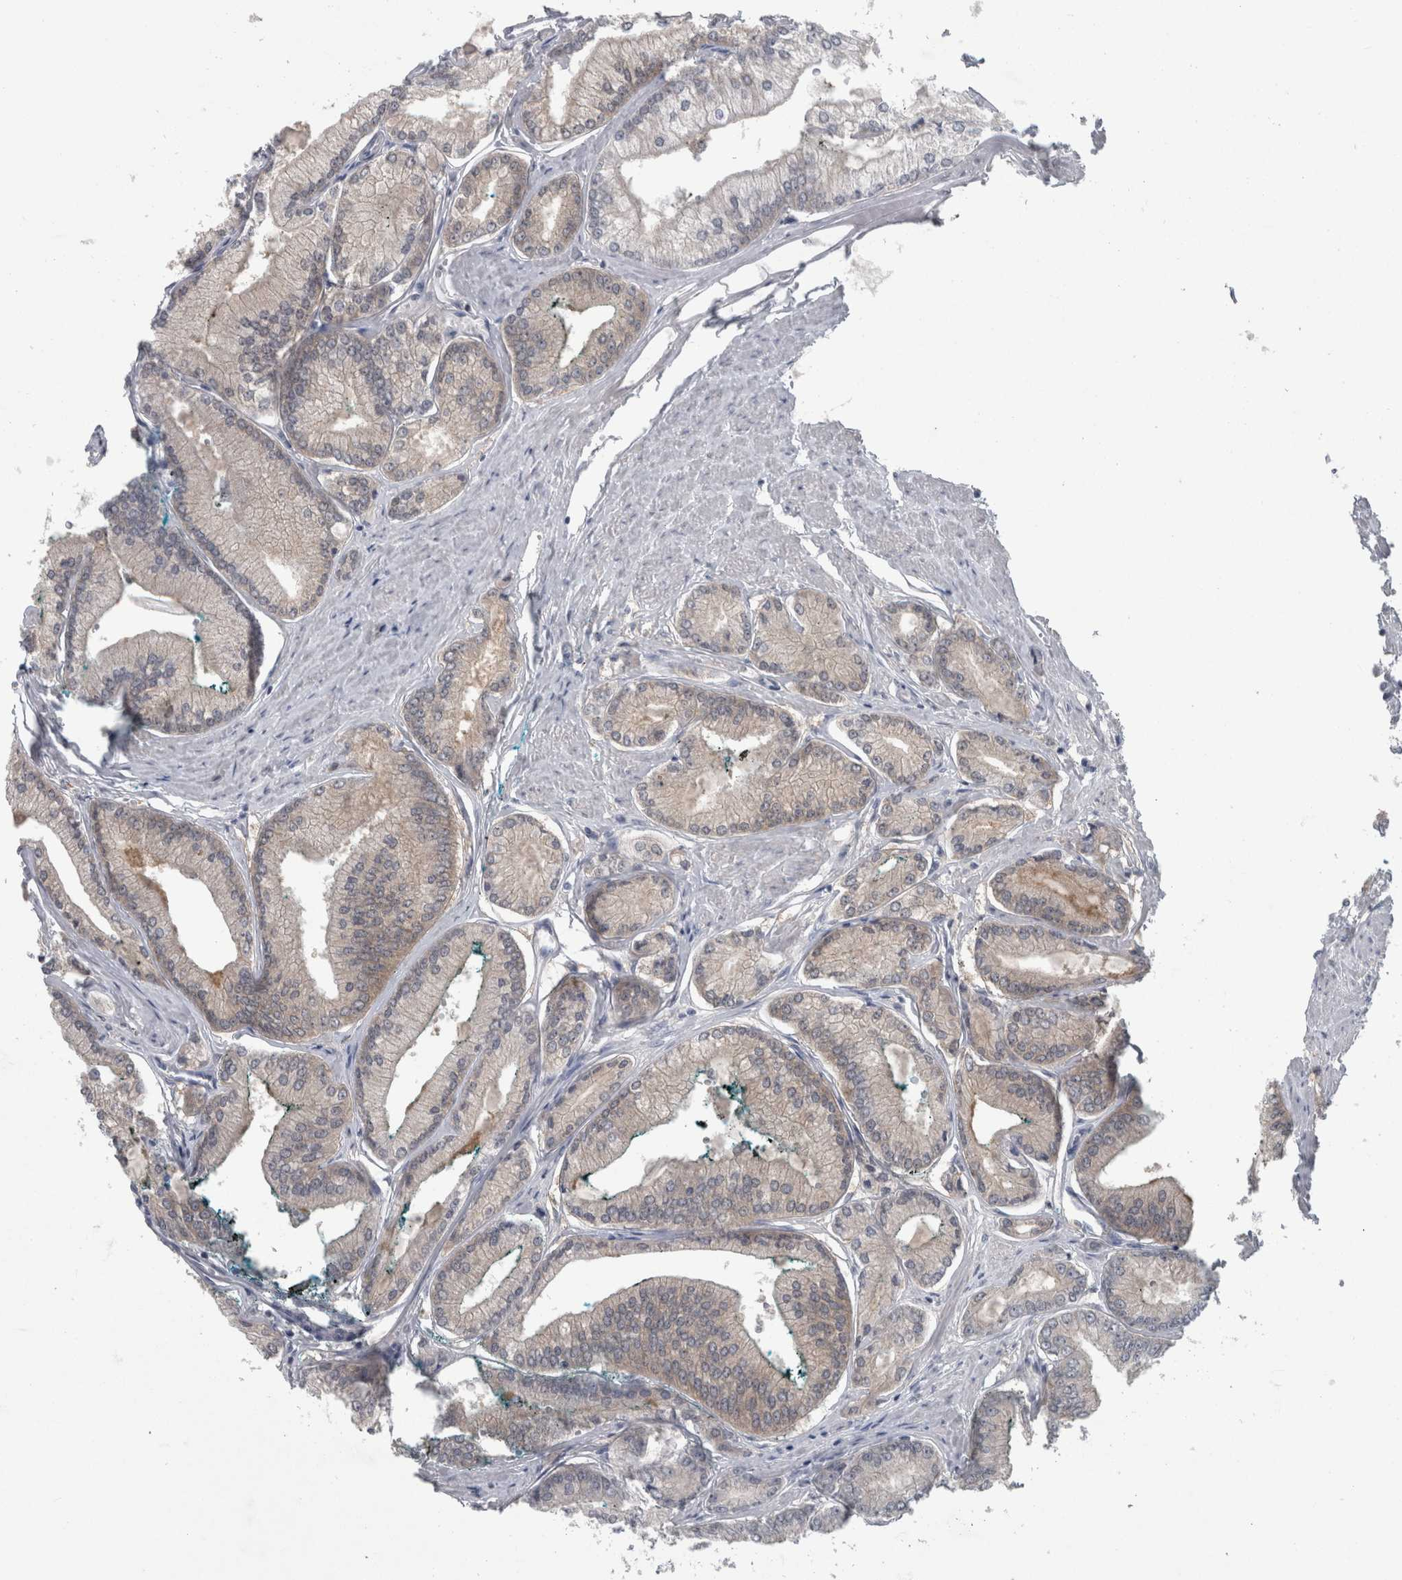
{"staining": {"intensity": "weak", "quantity": "<25%", "location": "cytoplasmic/membranous"}, "tissue": "prostate cancer", "cell_type": "Tumor cells", "image_type": "cancer", "snomed": [{"axis": "morphology", "description": "Adenocarcinoma, Low grade"}, {"axis": "topography", "description": "Prostate"}], "caption": "Image shows no significant protein positivity in tumor cells of low-grade adenocarcinoma (prostate). (DAB (3,3'-diaminobenzidine) IHC, high magnification).", "gene": "FAM83H", "patient": {"sex": "male", "age": 52}}